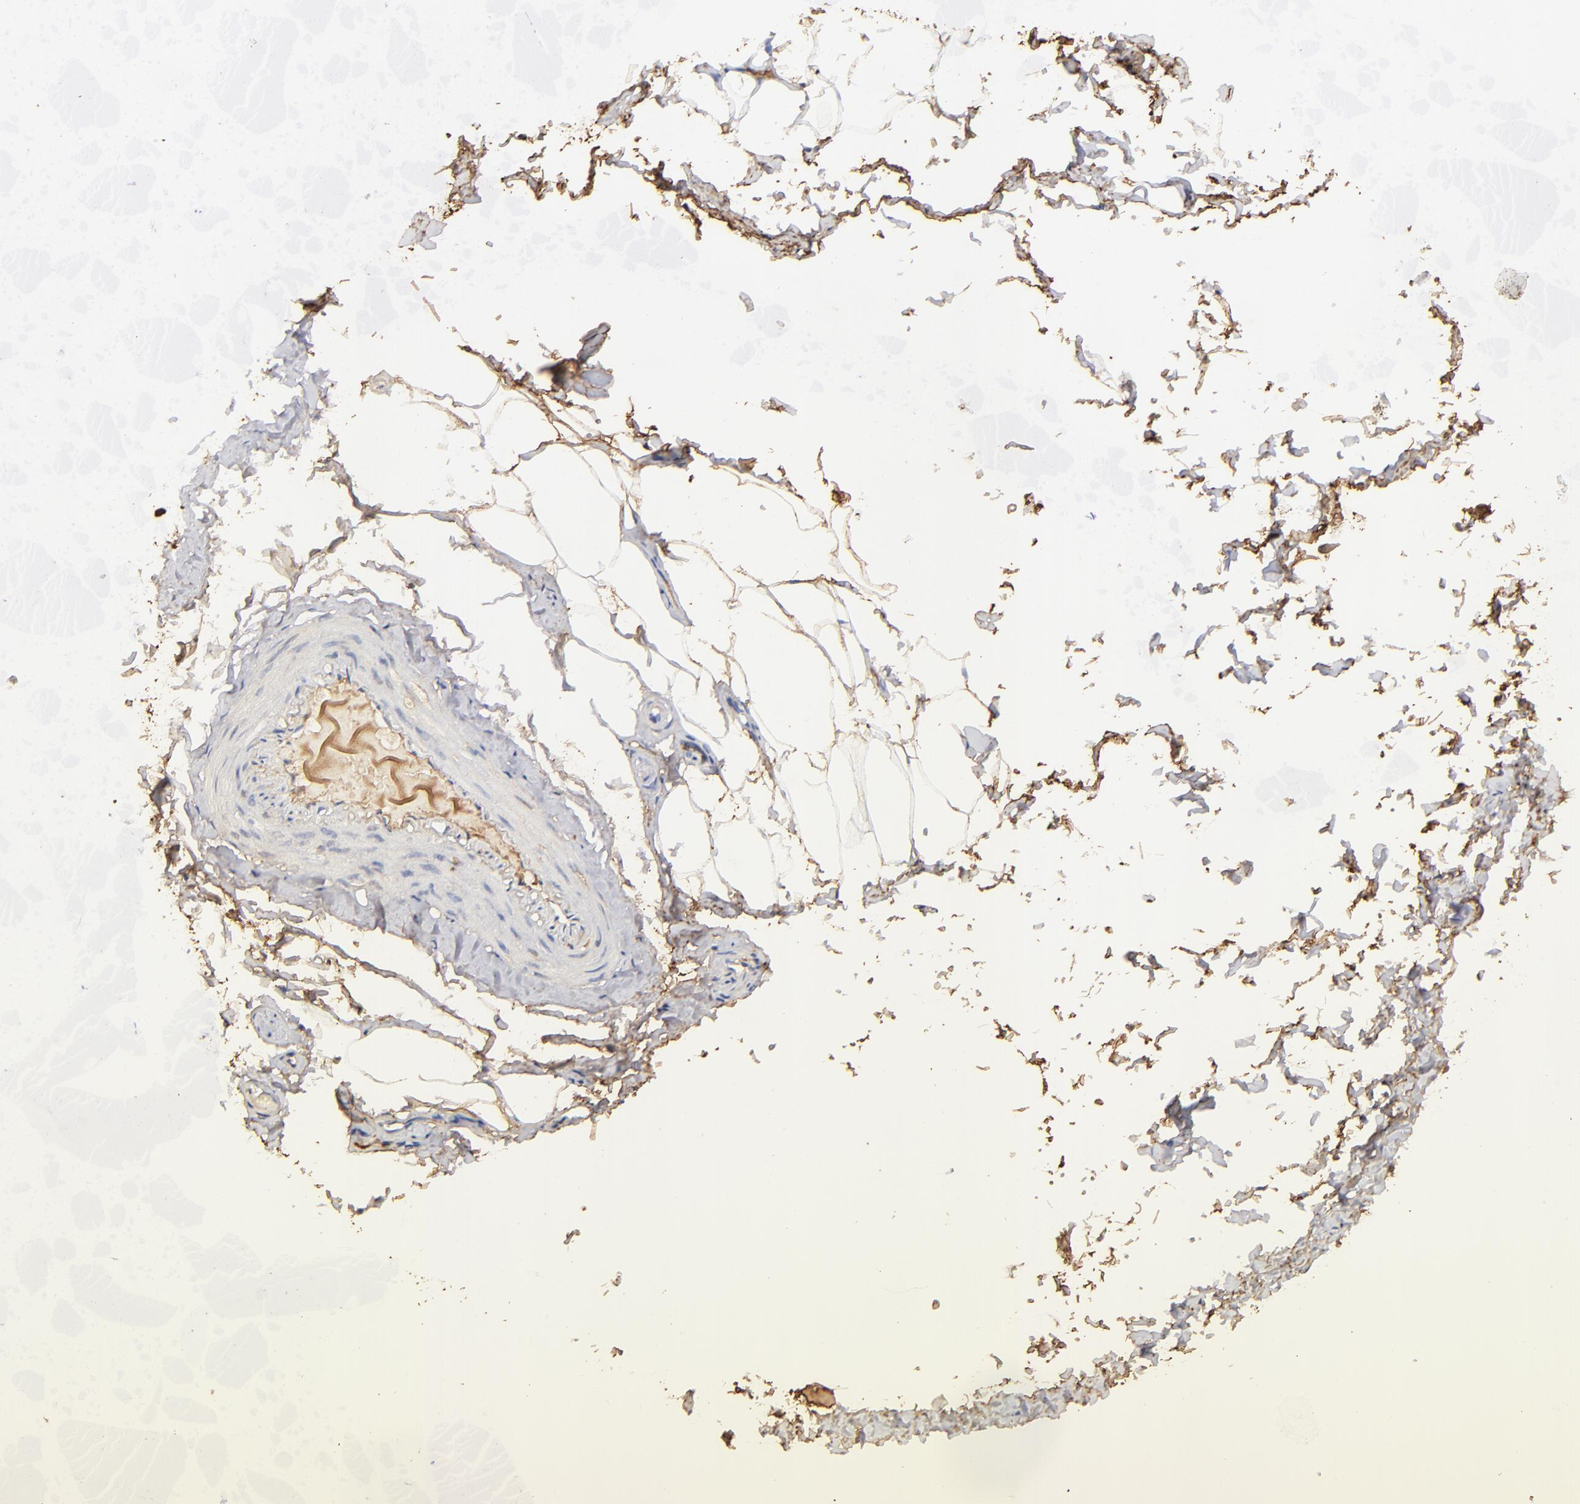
{"staining": {"intensity": "moderate", "quantity": ">75%", "location": "cytoplasmic/membranous"}, "tissue": "adipose tissue", "cell_type": "Adipocytes", "image_type": "normal", "snomed": [{"axis": "morphology", "description": "Normal tissue, NOS"}, {"axis": "topography", "description": "Soft tissue"}, {"axis": "topography", "description": "Peripheral nerve tissue"}], "caption": "Normal adipose tissue reveals moderate cytoplasmic/membranous staining in about >75% of adipocytes (Brightfield microscopy of DAB IHC at high magnification)..", "gene": "FGB", "patient": {"sex": "female", "age": 68}}